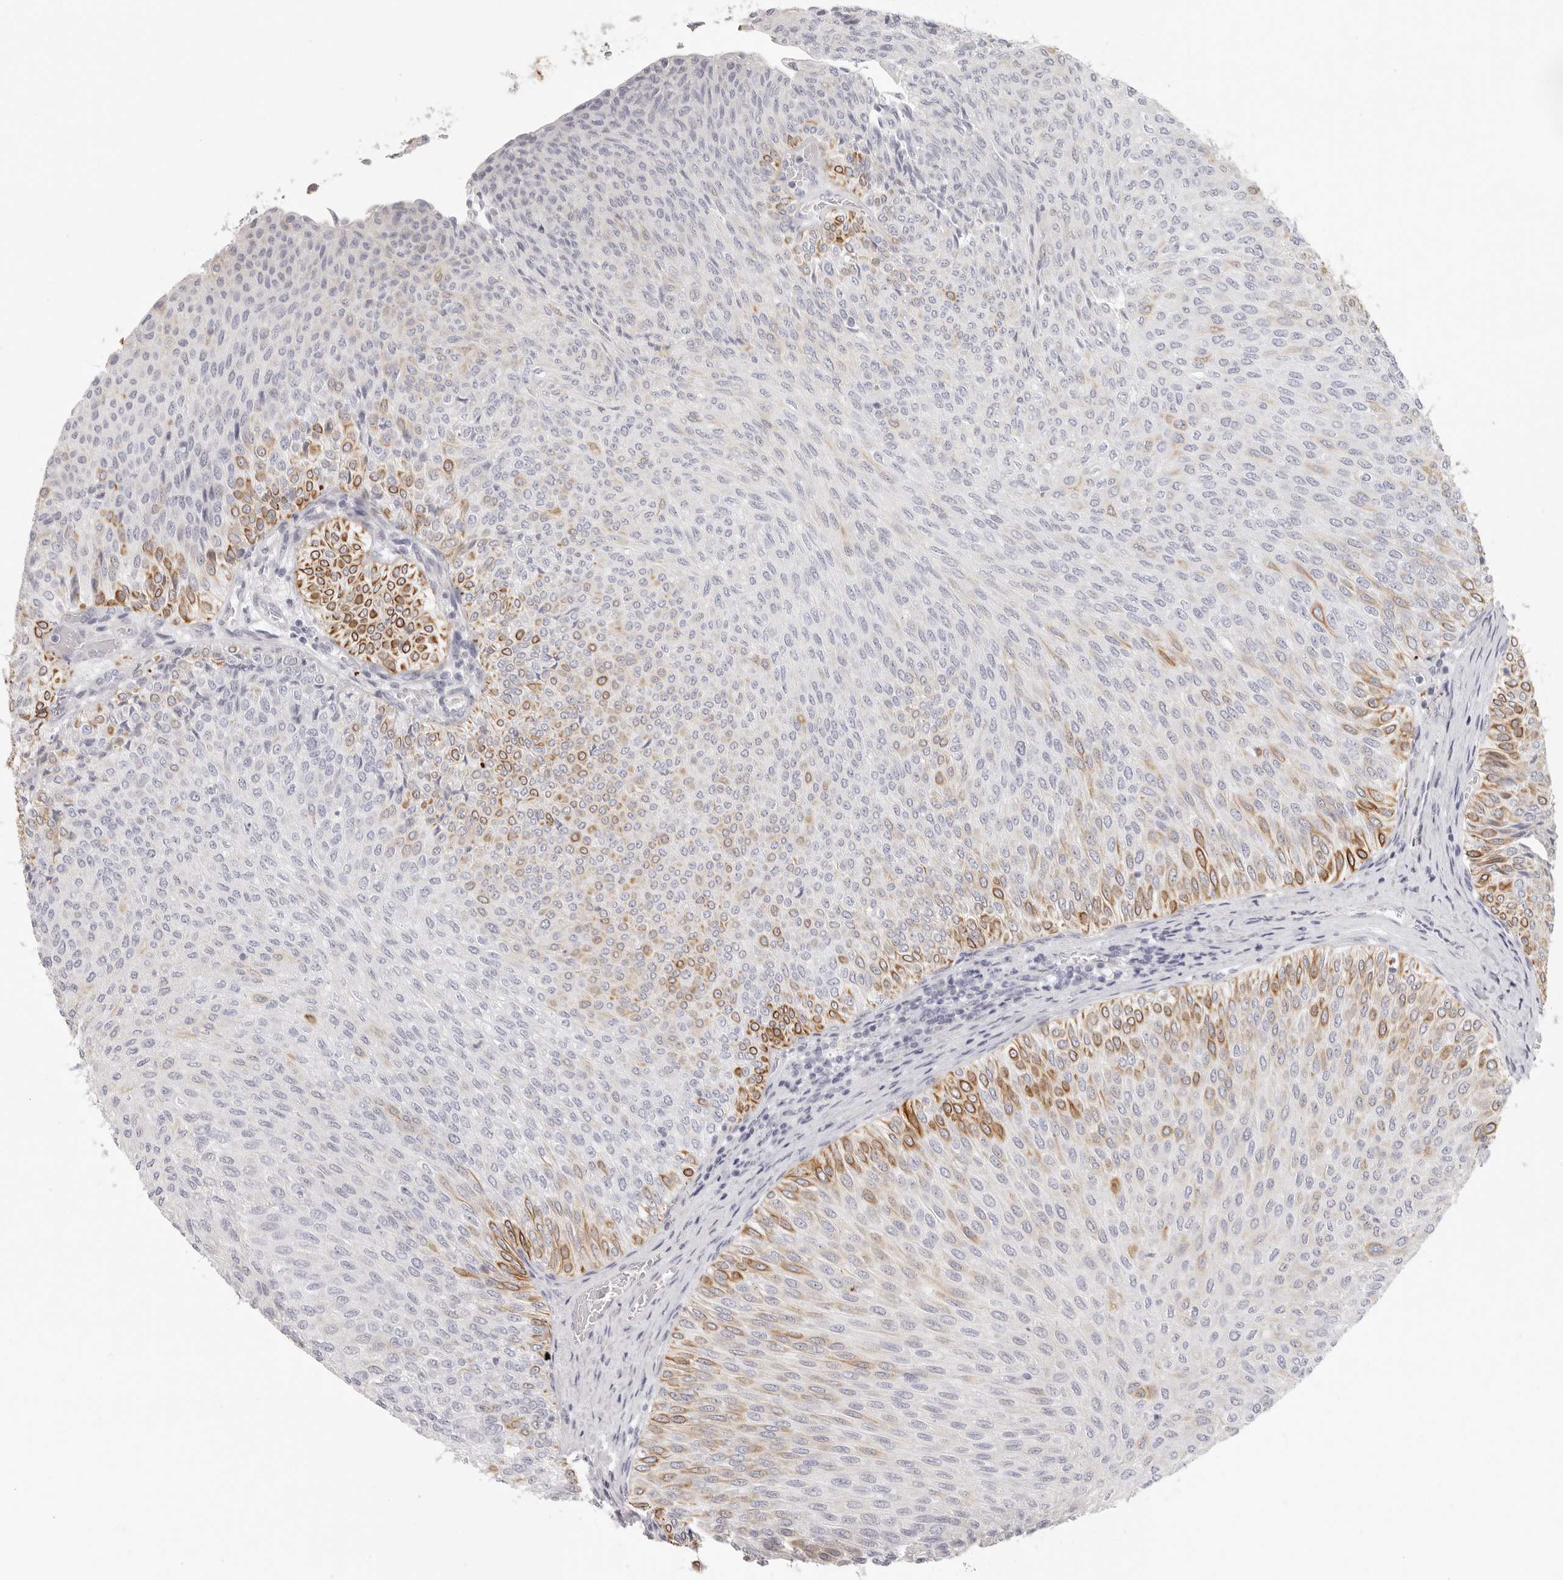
{"staining": {"intensity": "moderate", "quantity": "<25%", "location": "cytoplasmic/membranous"}, "tissue": "urothelial cancer", "cell_type": "Tumor cells", "image_type": "cancer", "snomed": [{"axis": "morphology", "description": "Urothelial carcinoma, Low grade"}, {"axis": "topography", "description": "Urinary bladder"}], "caption": "IHC (DAB (3,3'-diaminobenzidine)) staining of urothelial cancer displays moderate cytoplasmic/membranous protein expression in about <25% of tumor cells. (DAB (3,3'-diaminobenzidine) IHC, brown staining for protein, blue staining for nuclei).", "gene": "RXFP1", "patient": {"sex": "male", "age": 78}}